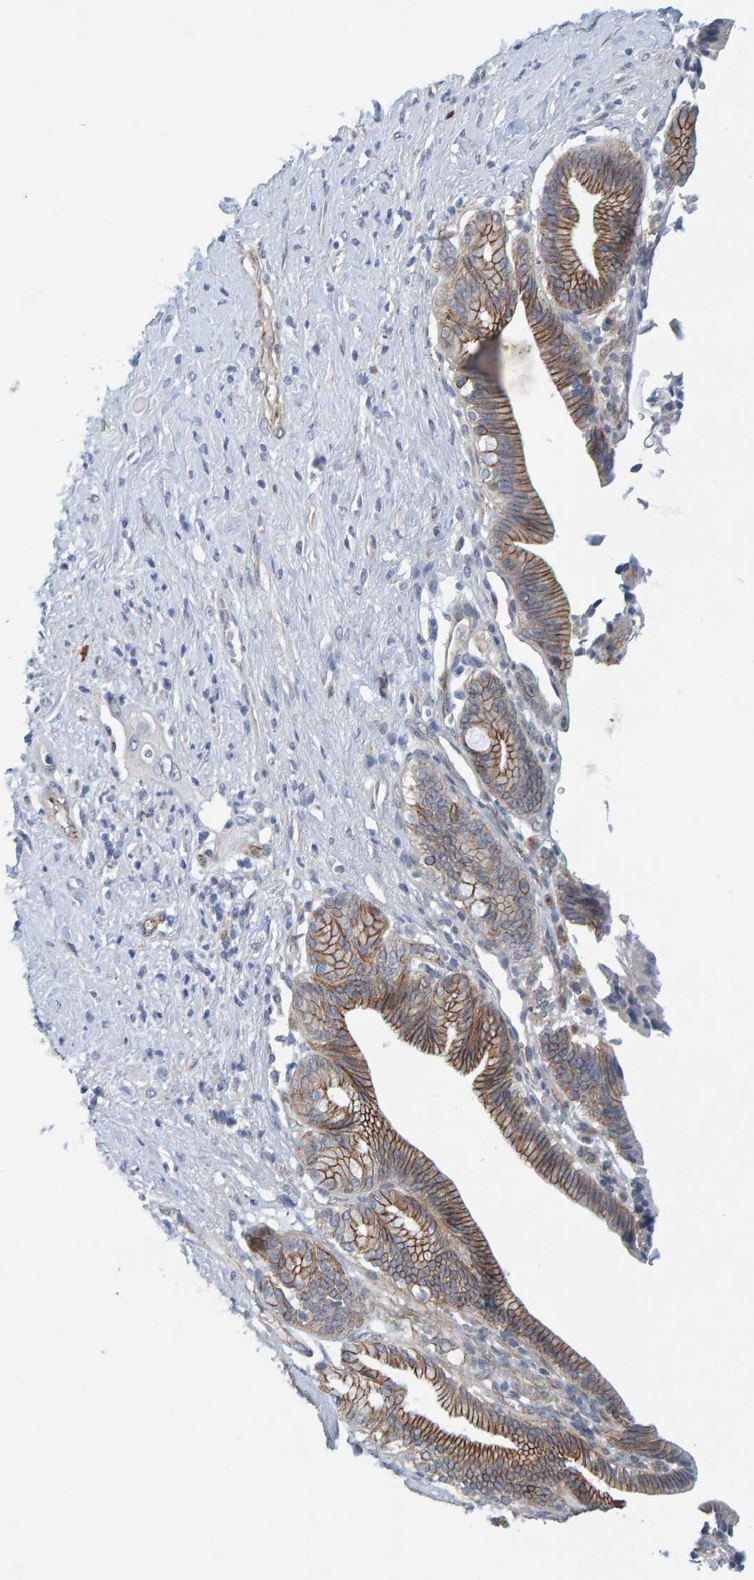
{"staining": {"intensity": "moderate", "quantity": "25%-75%", "location": "cytoplasmic/membranous"}, "tissue": "pancreatic cancer", "cell_type": "Tumor cells", "image_type": "cancer", "snomed": [{"axis": "morphology", "description": "Adenocarcinoma, NOS"}, {"axis": "topography", "description": "Pancreas"}], "caption": "Moderate cytoplasmic/membranous protein staining is identified in about 25%-75% of tumor cells in pancreatic cancer.", "gene": "KRBA2", "patient": {"sex": "male", "age": 59}}